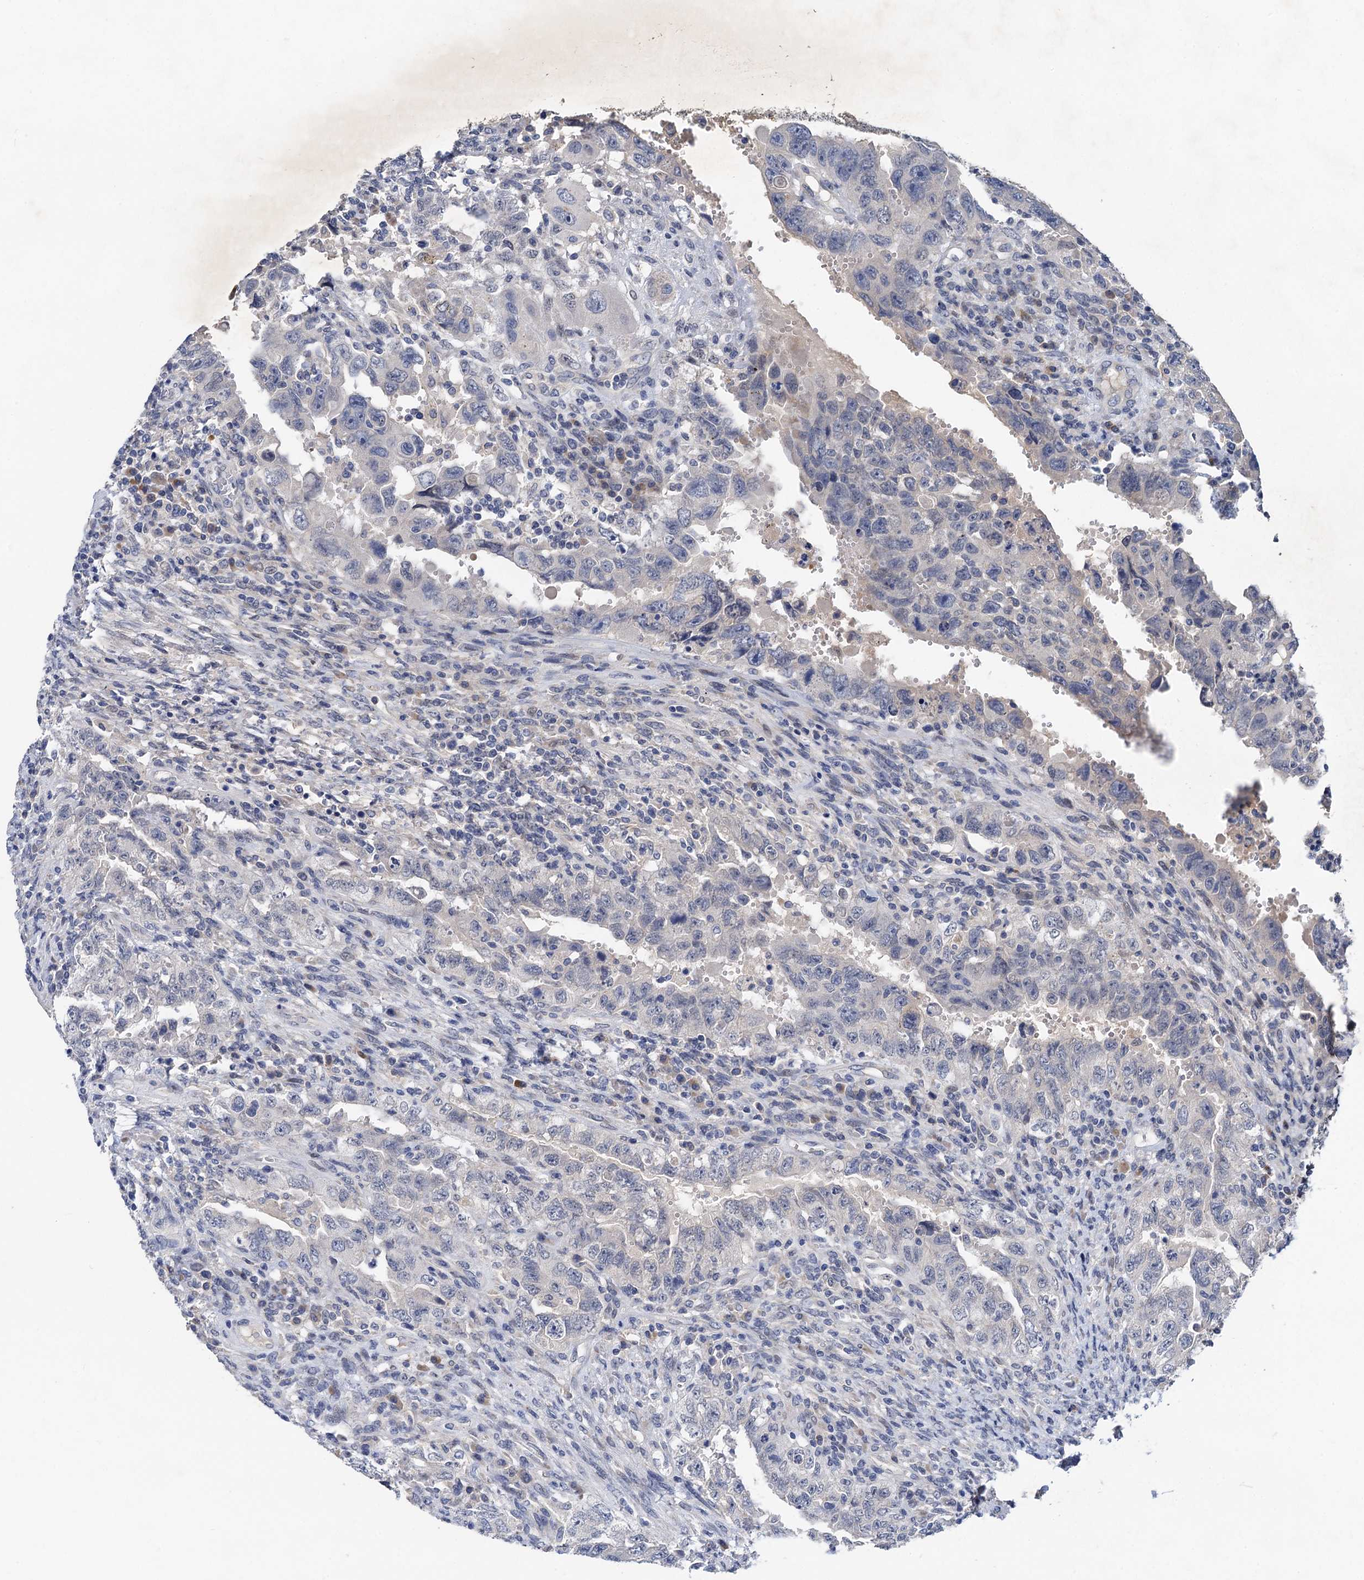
{"staining": {"intensity": "negative", "quantity": "none", "location": "none"}, "tissue": "testis cancer", "cell_type": "Tumor cells", "image_type": "cancer", "snomed": [{"axis": "morphology", "description": "Carcinoma, Embryonal, NOS"}, {"axis": "topography", "description": "Testis"}], "caption": "Image shows no protein positivity in tumor cells of embryonal carcinoma (testis) tissue.", "gene": "TMEM39B", "patient": {"sex": "male", "age": 26}}